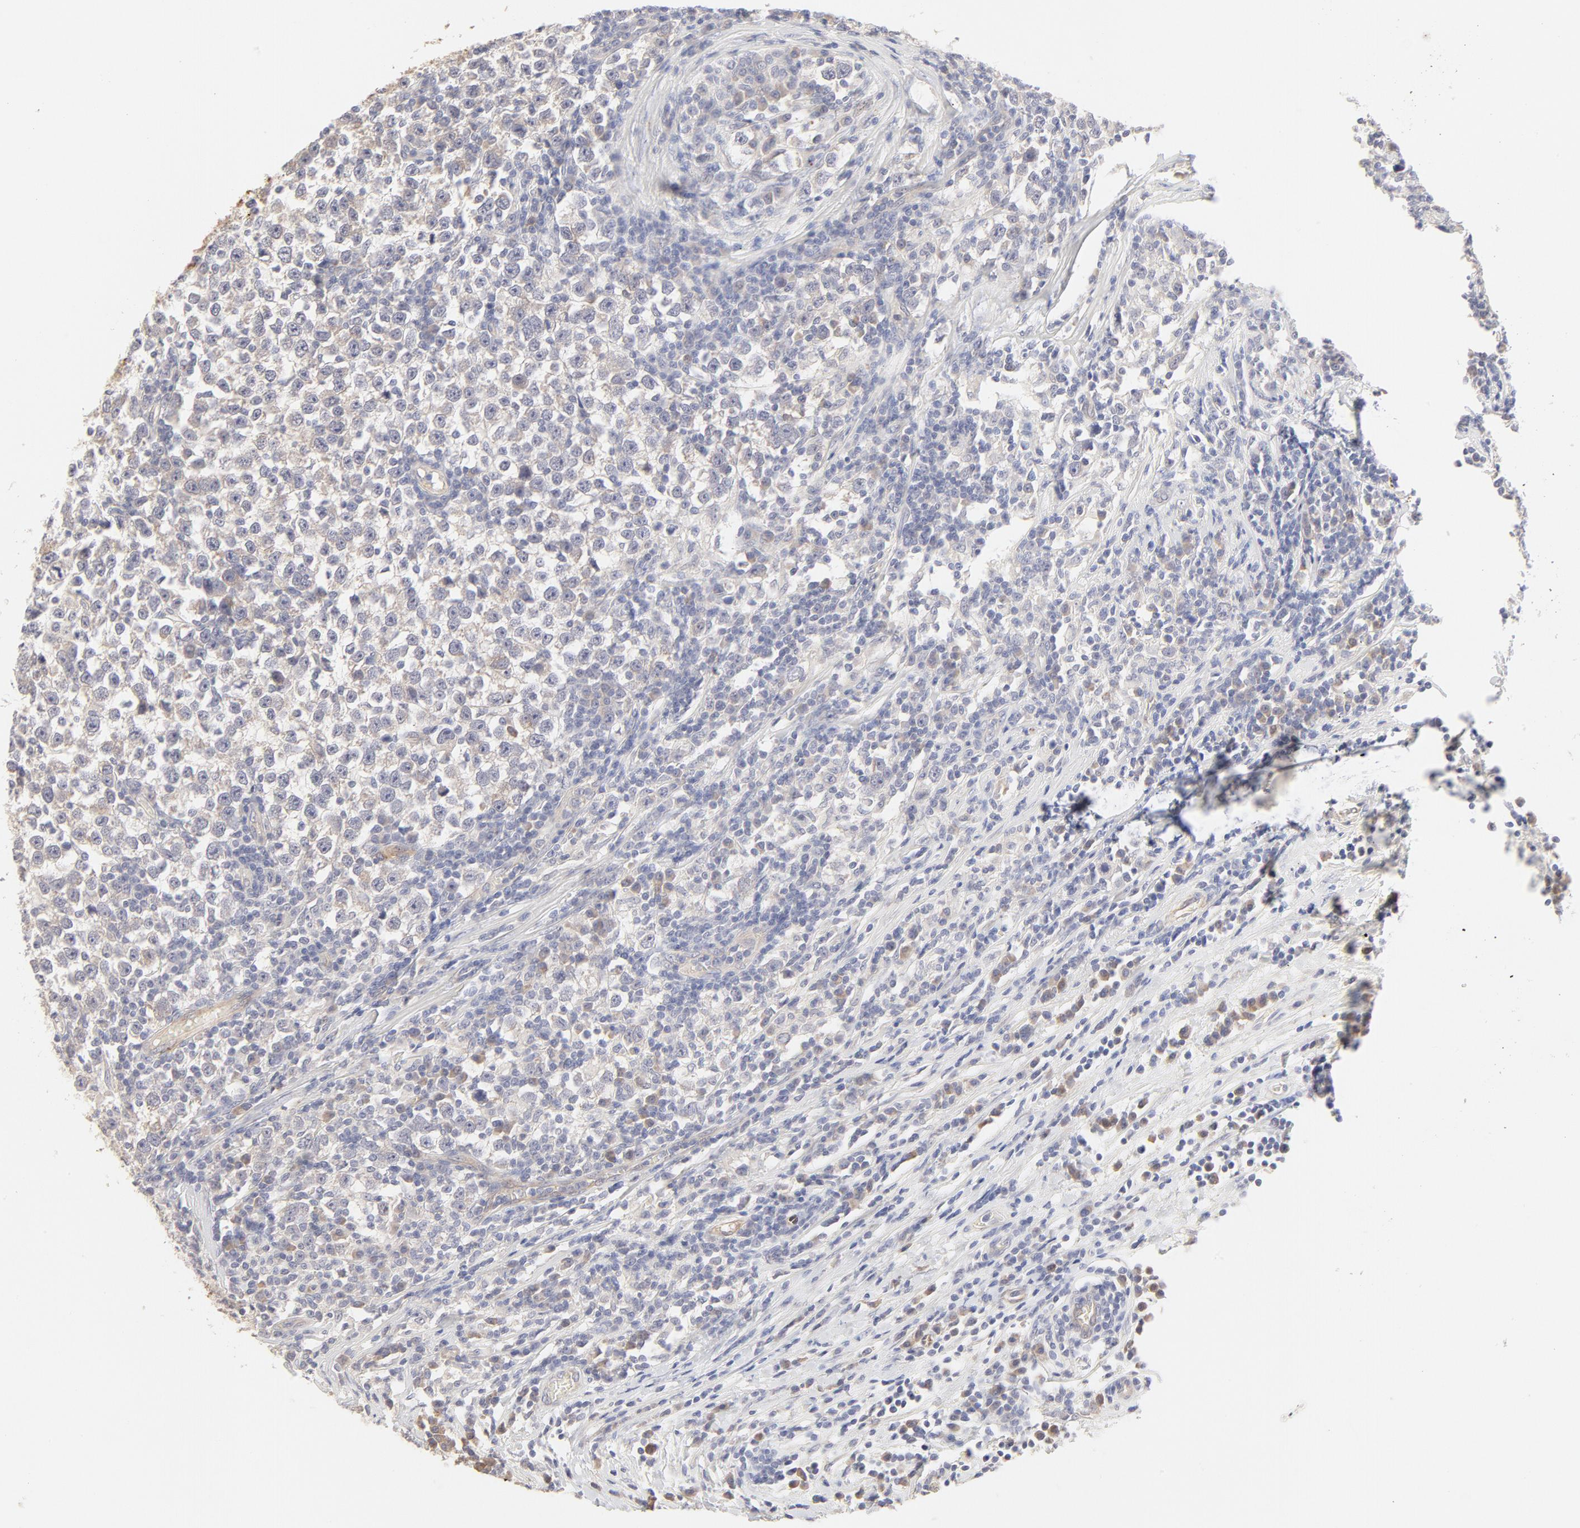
{"staining": {"intensity": "negative", "quantity": "none", "location": "none"}, "tissue": "testis cancer", "cell_type": "Tumor cells", "image_type": "cancer", "snomed": [{"axis": "morphology", "description": "Seminoma, NOS"}, {"axis": "topography", "description": "Testis"}], "caption": "Tumor cells are negative for protein expression in human testis cancer.", "gene": "NKX2-2", "patient": {"sex": "male", "age": 43}}